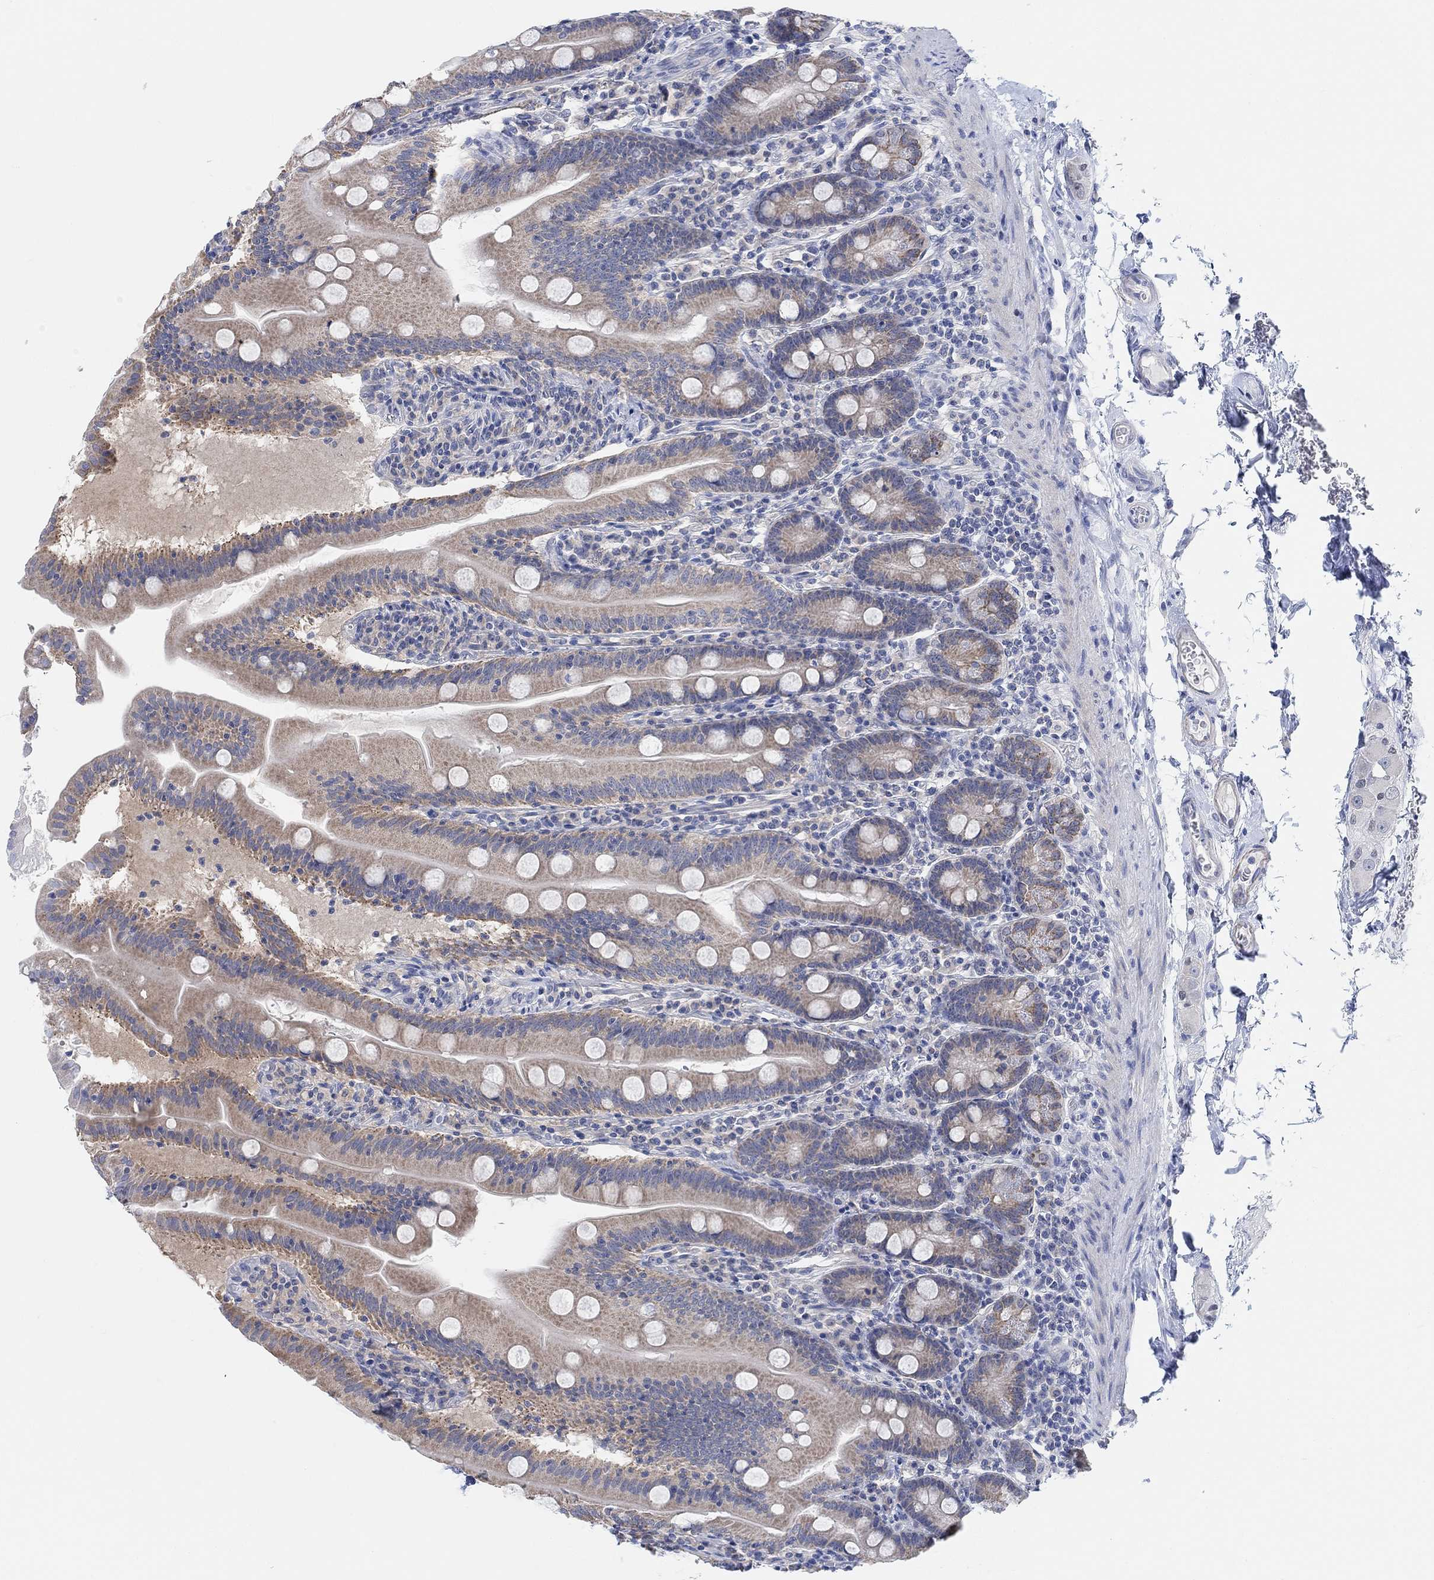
{"staining": {"intensity": "weak", "quantity": ">75%", "location": "cytoplasmic/membranous"}, "tissue": "small intestine", "cell_type": "Glandular cells", "image_type": "normal", "snomed": [{"axis": "morphology", "description": "Normal tissue, NOS"}, {"axis": "topography", "description": "Small intestine"}], "caption": "High-power microscopy captured an immunohistochemistry histopathology image of unremarkable small intestine, revealing weak cytoplasmic/membranous positivity in approximately >75% of glandular cells. (Stains: DAB in brown, nuclei in blue, Microscopy: brightfield microscopy at high magnification).", "gene": "RIMS1", "patient": {"sex": "male", "age": 37}}